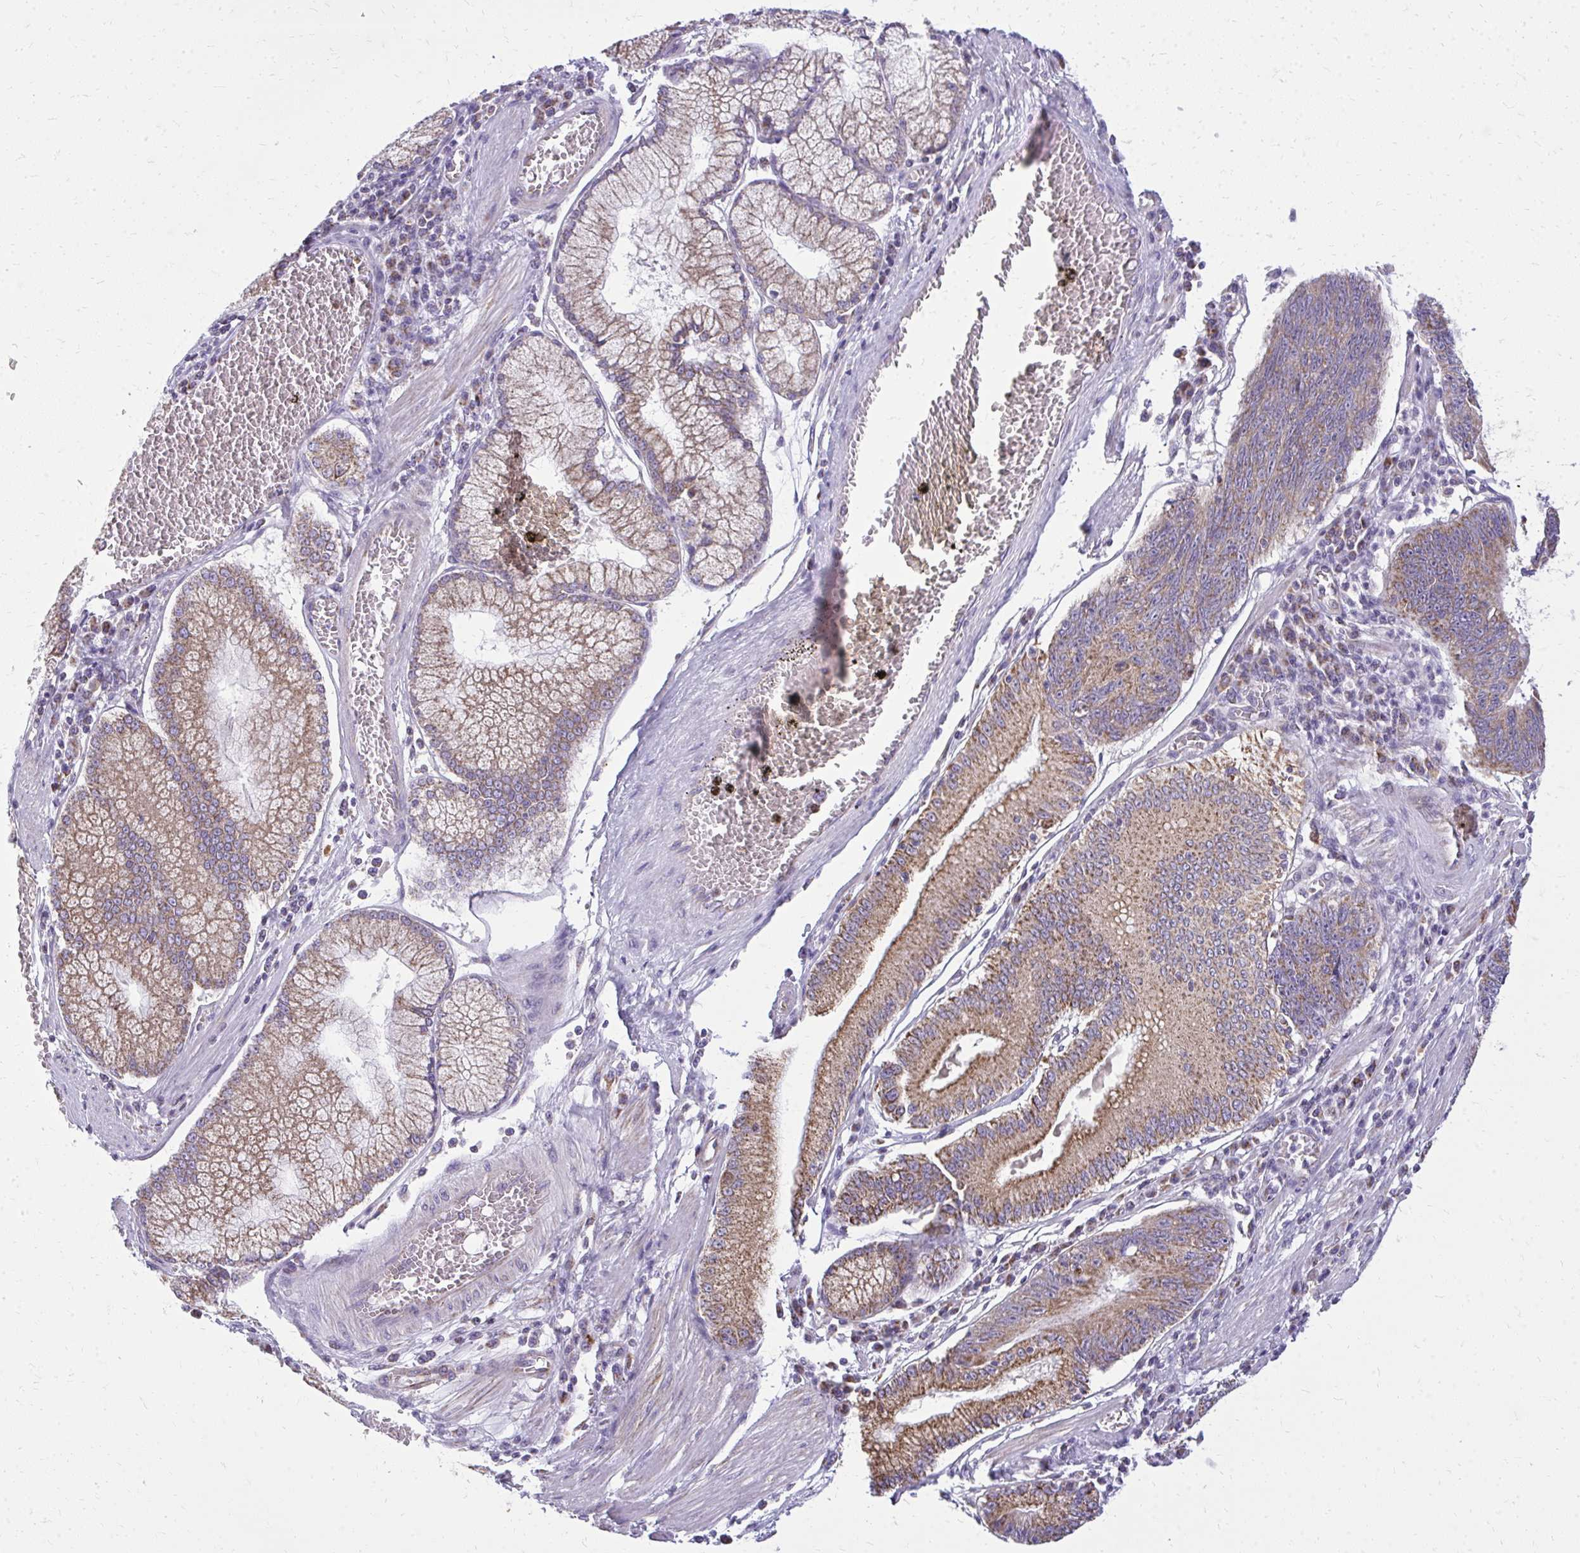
{"staining": {"intensity": "moderate", "quantity": ">75%", "location": "cytoplasmic/membranous"}, "tissue": "stomach cancer", "cell_type": "Tumor cells", "image_type": "cancer", "snomed": [{"axis": "morphology", "description": "Adenocarcinoma, NOS"}, {"axis": "topography", "description": "Stomach"}], "caption": "An image of adenocarcinoma (stomach) stained for a protein exhibits moderate cytoplasmic/membranous brown staining in tumor cells. (IHC, brightfield microscopy, high magnification).", "gene": "IFIT1", "patient": {"sex": "male", "age": 59}}